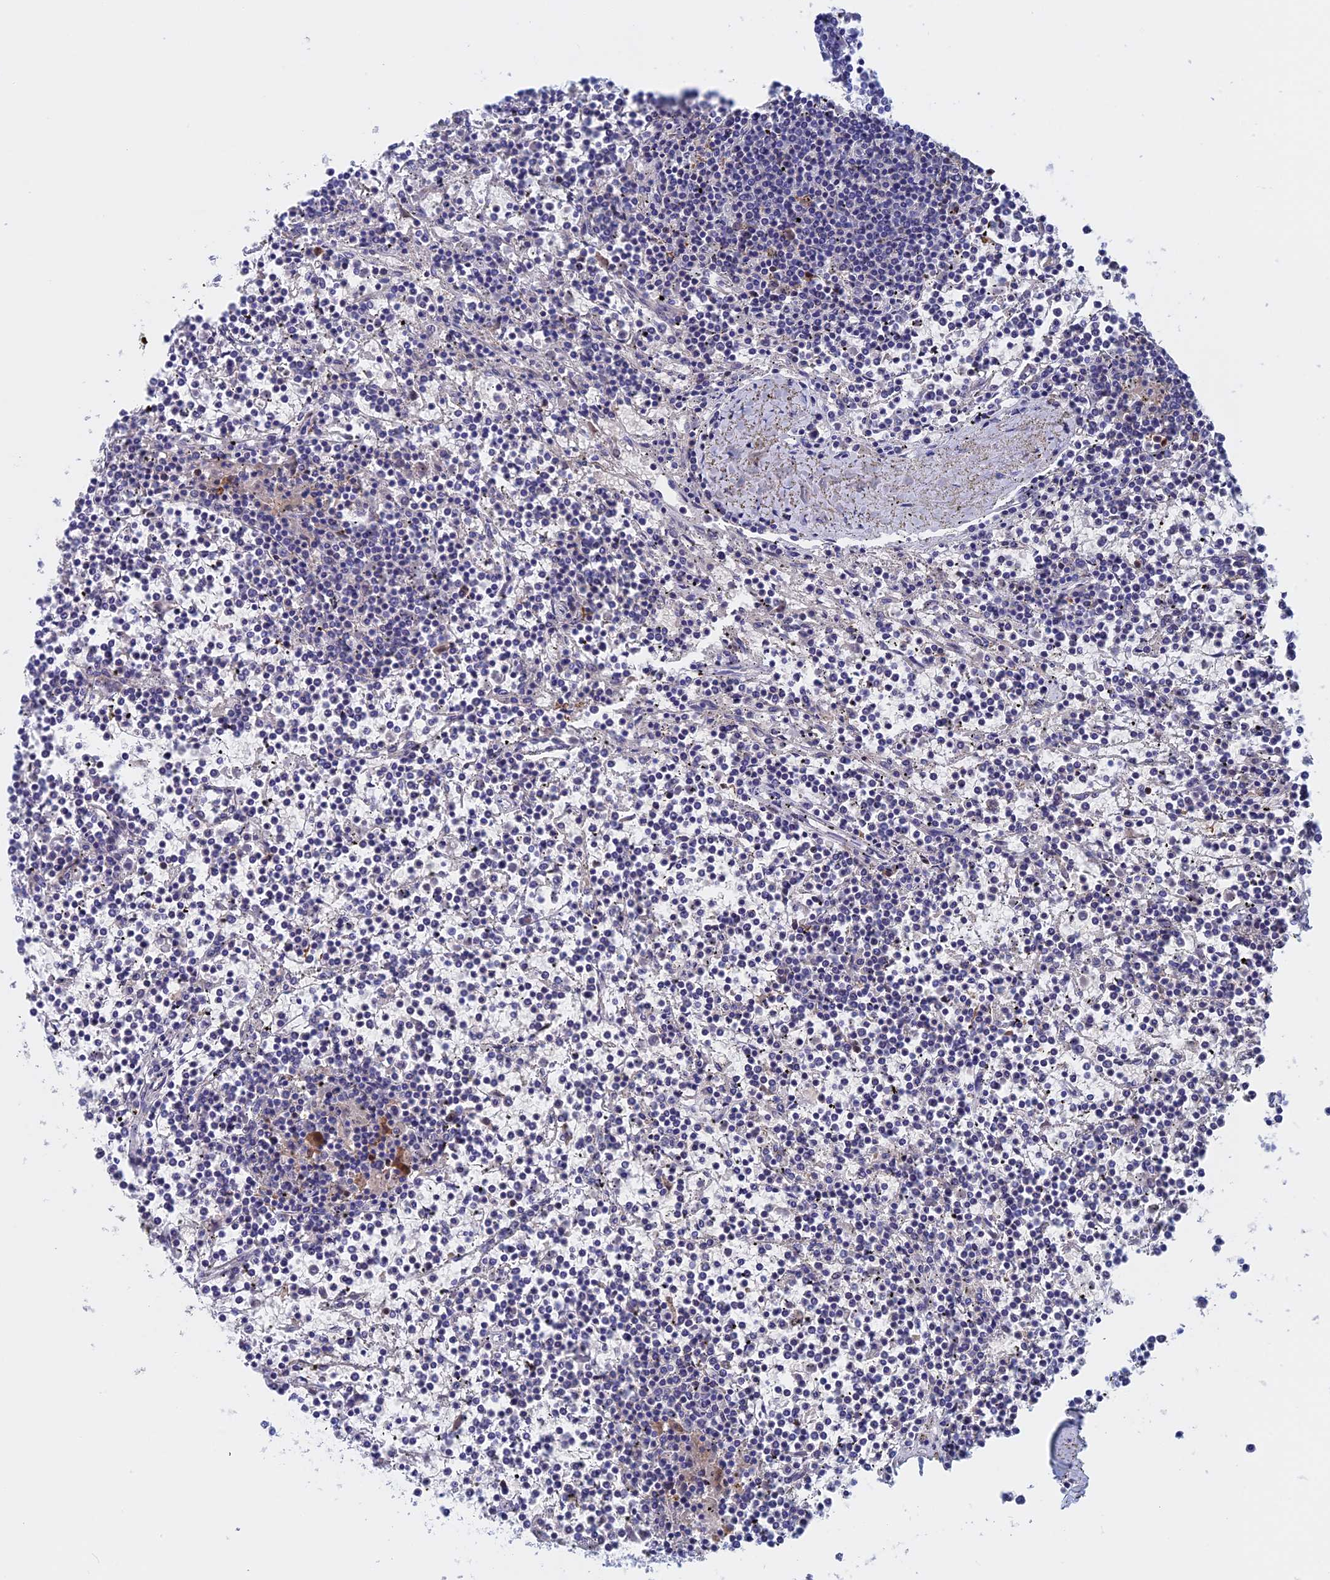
{"staining": {"intensity": "negative", "quantity": "none", "location": "none"}, "tissue": "lymphoma", "cell_type": "Tumor cells", "image_type": "cancer", "snomed": [{"axis": "morphology", "description": "Malignant lymphoma, non-Hodgkin's type, Low grade"}, {"axis": "topography", "description": "Spleen"}], "caption": "IHC of human lymphoma demonstrates no positivity in tumor cells.", "gene": "WDR83", "patient": {"sex": "female", "age": 19}}